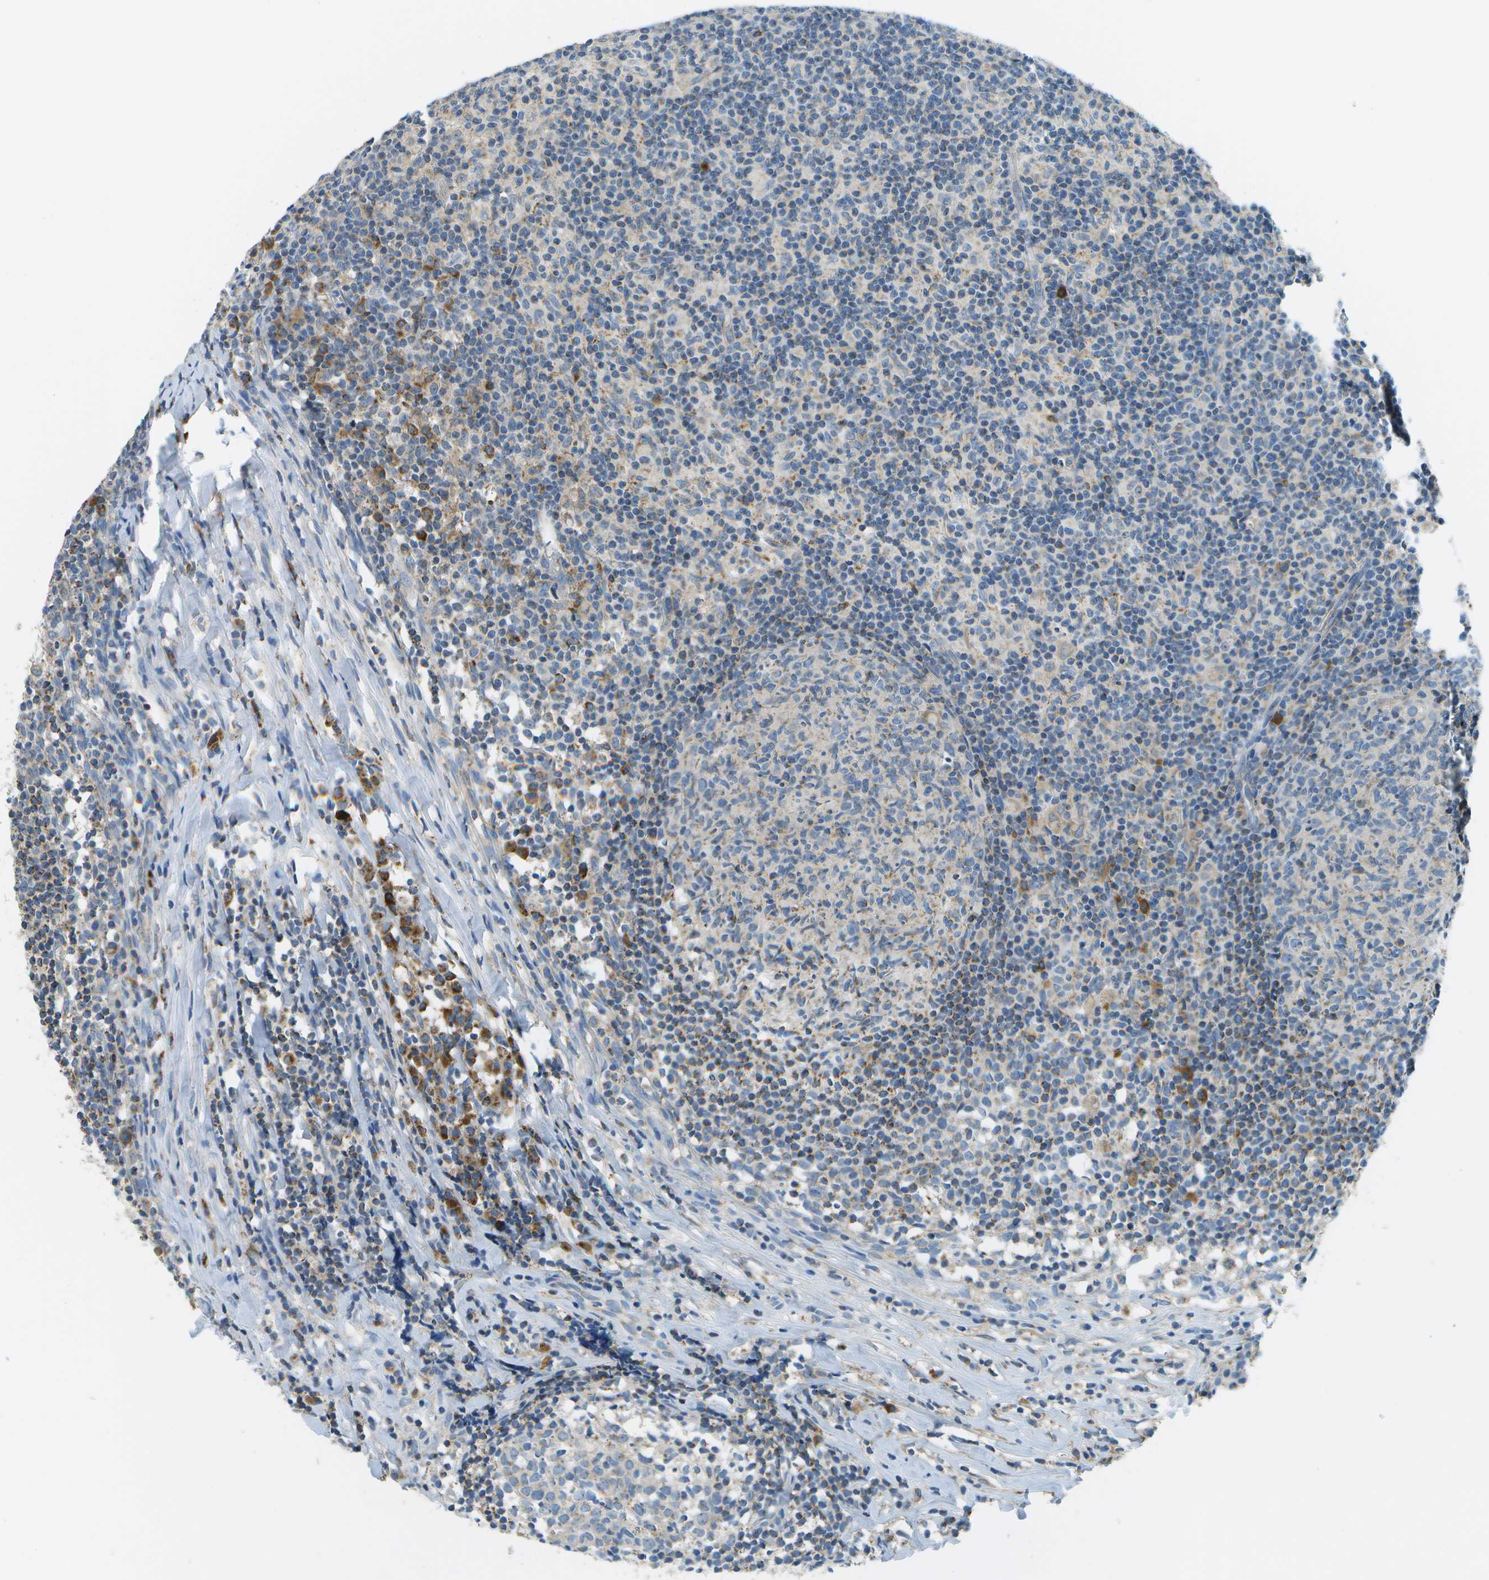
{"staining": {"intensity": "weak", "quantity": "<25%", "location": "cytoplasmic/membranous"}, "tissue": "lymph node", "cell_type": "Germinal center cells", "image_type": "normal", "snomed": [{"axis": "morphology", "description": "Normal tissue, NOS"}, {"axis": "morphology", "description": "Inflammation, NOS"}, {"axis": "topography", "description": "Lymph node"}], "caption": "Micrograph shows no protein positivity in germinal center cells of unremarkable lymph node.", "gene": "PTGIS", "patient": {"sex": "male", "age": 55}}